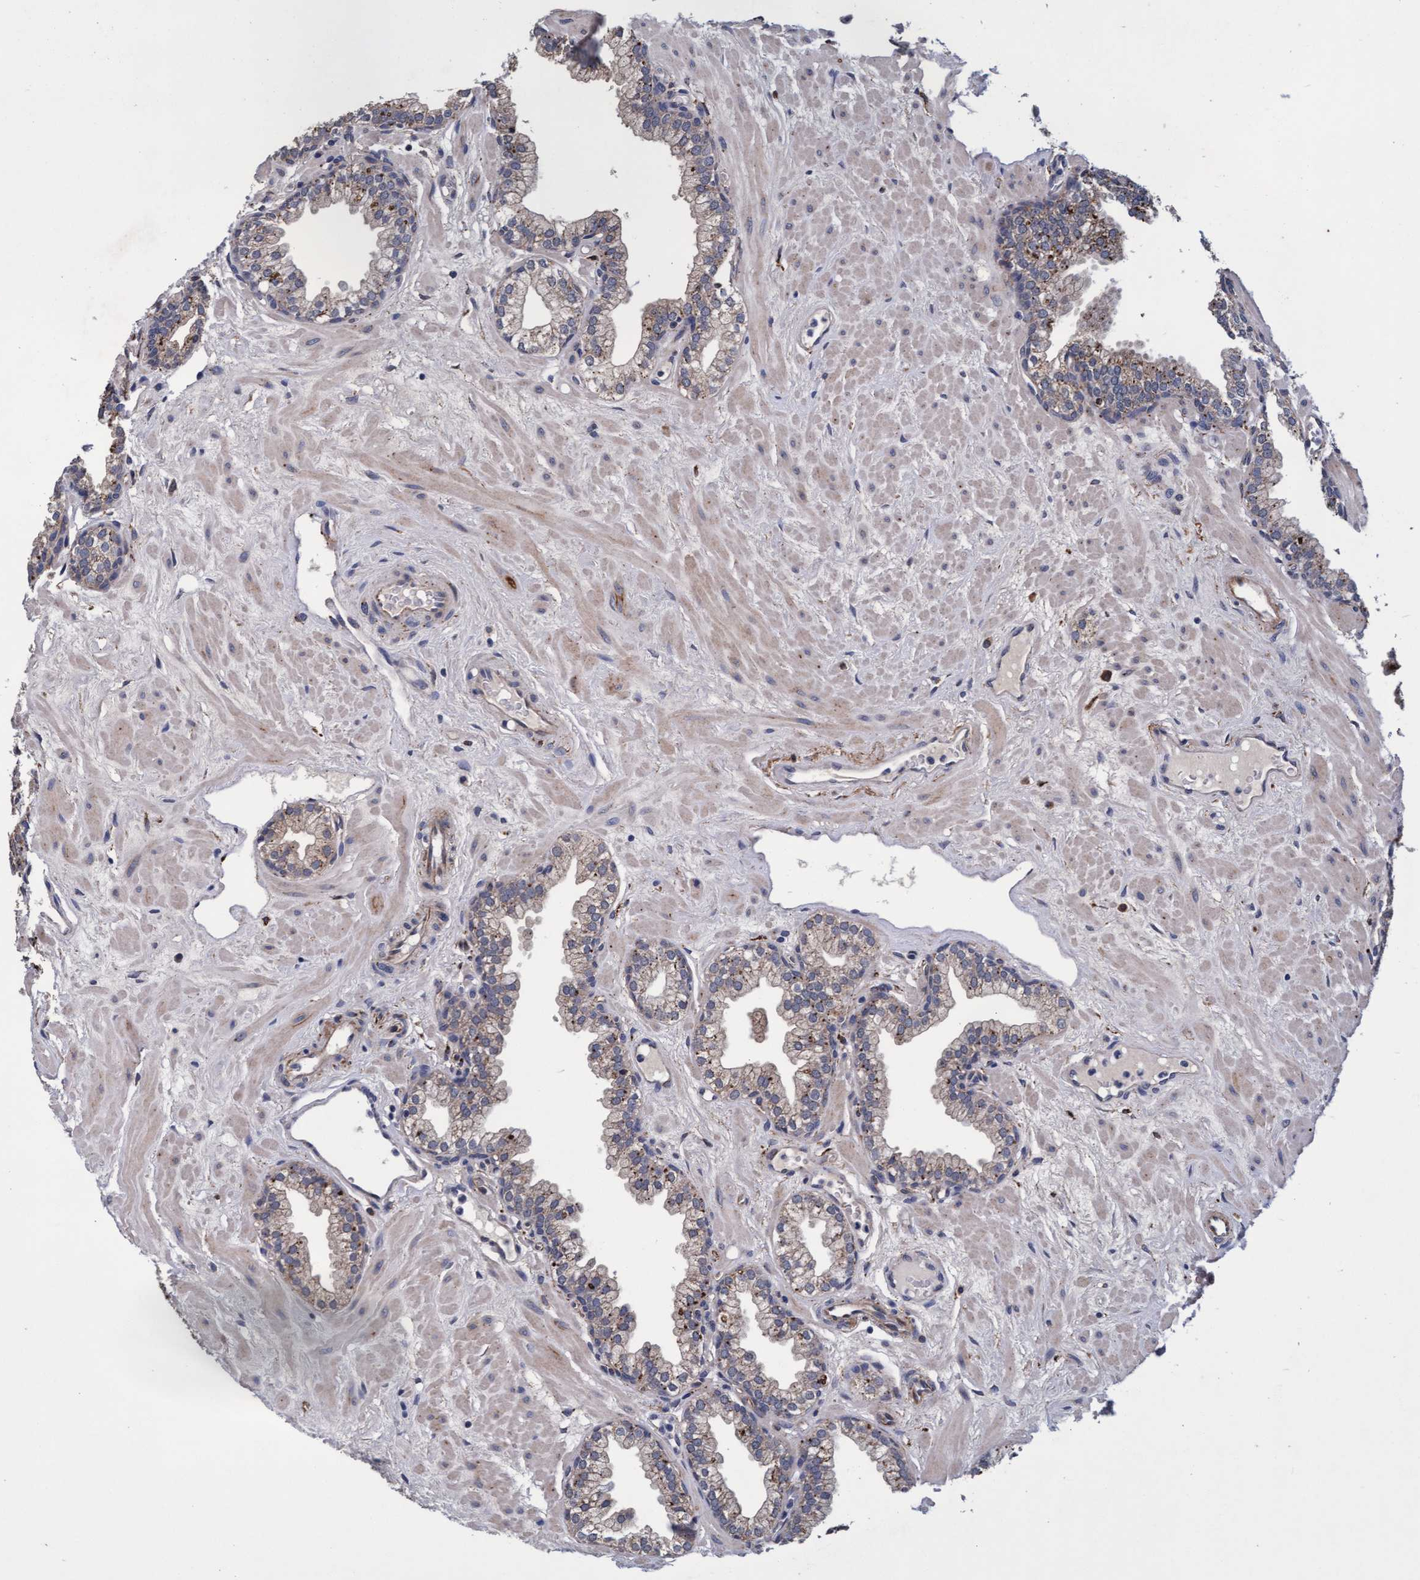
{"staining": {"intensity": "weak", "quantity": ">75%", "location": "cytoplasmic/membranous"}, "tissue": "prostate", "cell_type": "Glandular cells", "image_type": "normal", "snomed": [{"axis": "morphology", "description": "Normal tissue, NOS"}, {"axis": "morphology", "description": "Urothelial carcinoma, Low grade"}, {"axis": "topography", "description": "Urinary bladder"}, {"axis": "topography", "description": "Prostate"}], "caption": "Protein expression analysis of unremarkable human prostate reveals weak cytoplasmic/membranous positivity in approximately >75% of glandular cells.", "gene": "CPQ", "patient": {"sex": "male", "age": 60}}